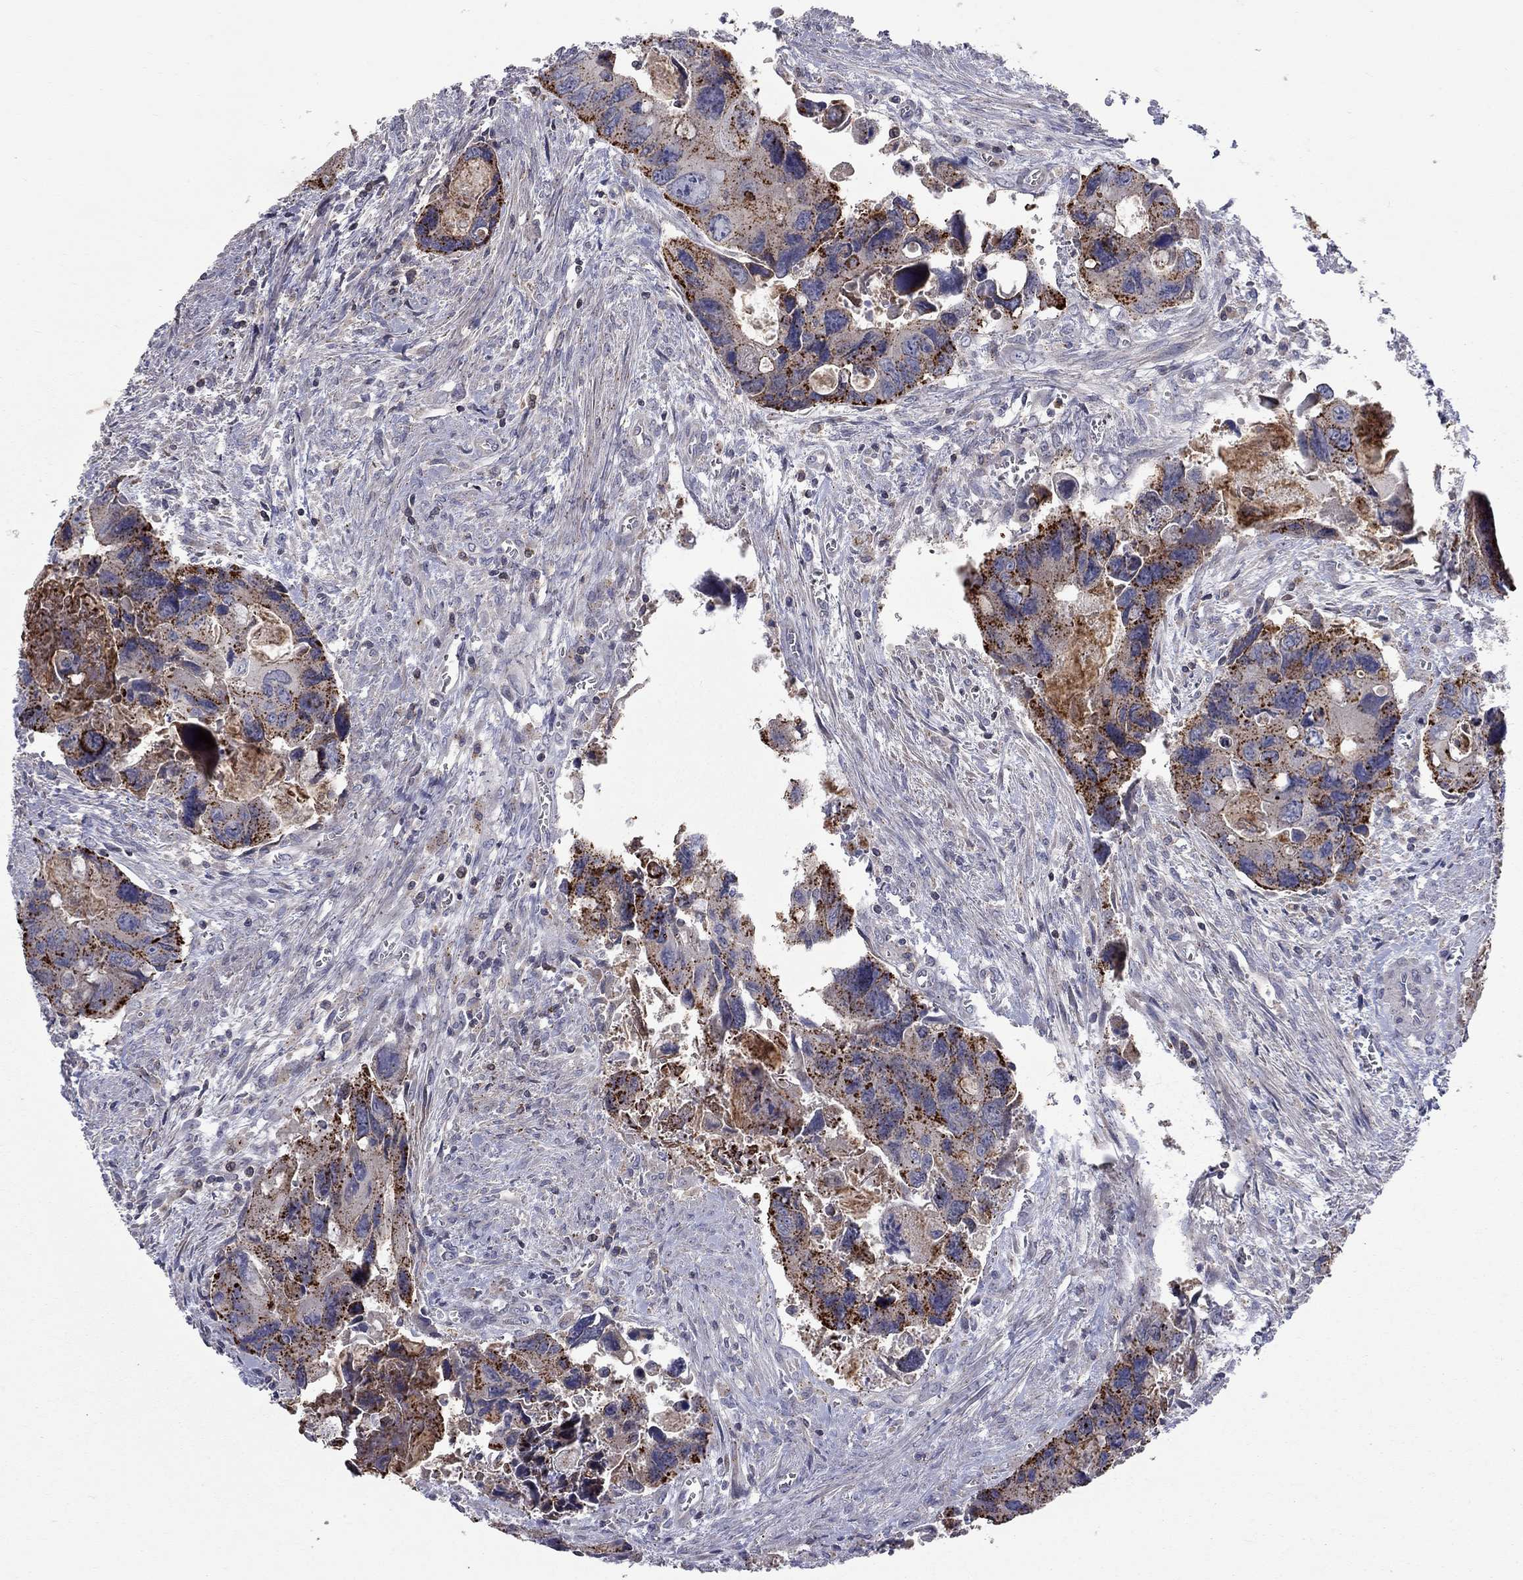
{"staining": {"intensity": "strong", "quantity": "25%-75%", "location": "cytoplasmic/membranous"}, "tissue": "colorectal cancer", "cell_type": "Tumor cells", "image_type": "cancer", "snomed": [{"axis": "morphology", "description": "Adenocarcinoma, NOS"}, {"axis": "topography", "description": "Rectum"}], "caption": "A micrograph of colorectal adenocarcinoma stained for a protein demonstrates strong cytoplasmic/membranous brown staining in tumor cells. Using DAB (3,3'-diaminobenzidine) (brown) and hematoxylin (blue) stains, captured at high magnification using brightfield microscopy.", "gene": "ERN2", "patient": {"sex": "male", "age": 62}}